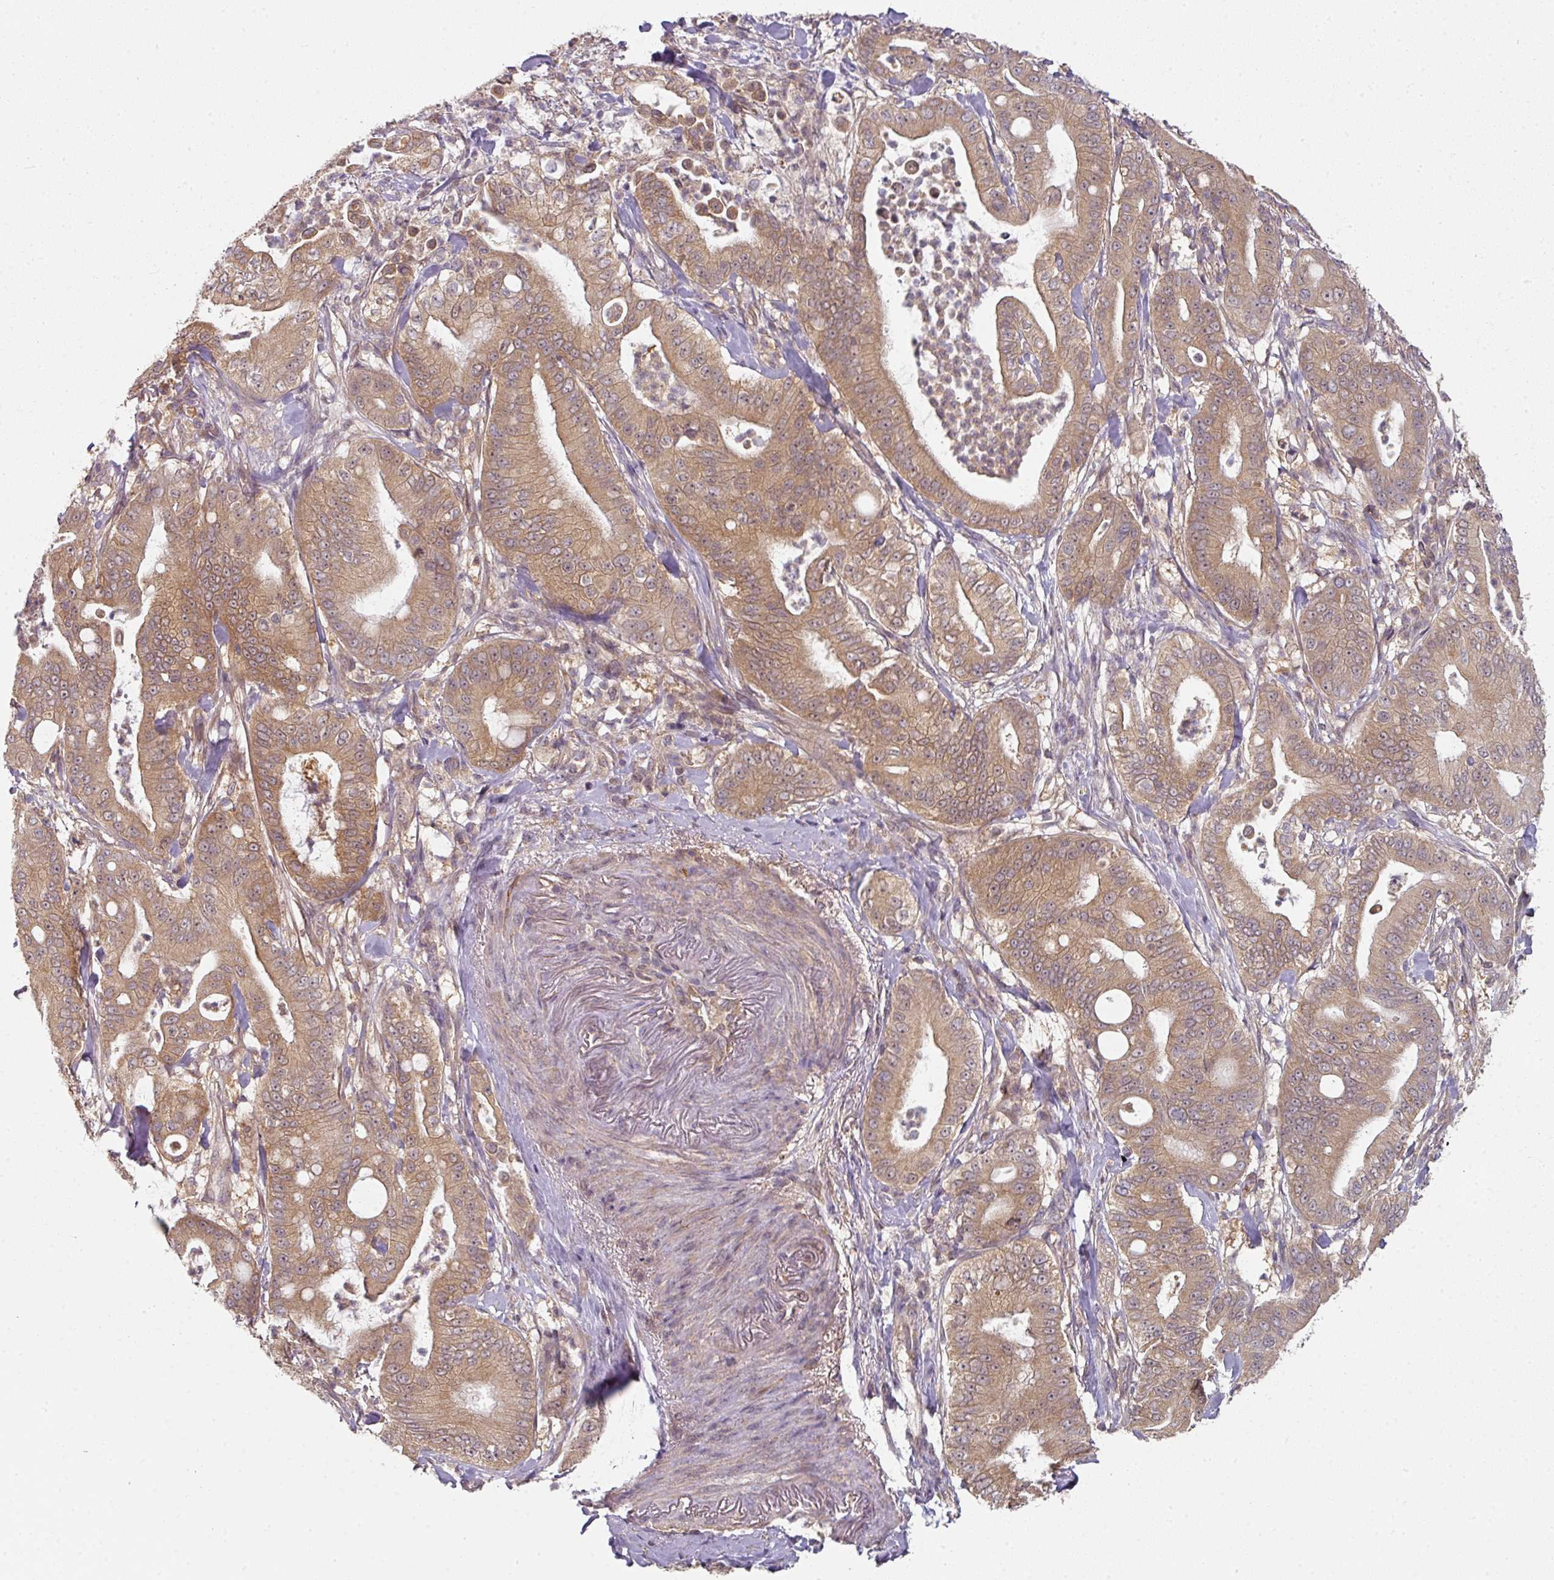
{"staining": {"intensity": "moderate", "quantity": ">75%", "location": "cytoplasmic/membranous"}, "tissue": "pancreatic cancer", "cell_type": "Tumor cells", "image_type": "cancer", "snomed": [{"axis": "morphology", "description": "Adenocarcinoma, NOS"}, {"axis": "topography", "description": "Pancreas"}], "caption": "Immunohistochemical staining of human pancreatic adenocarcinoma shows medium levels of moderate cytoplasmic/membranous protein positivity in approximately >75% of tumor cells.", "gene": "MAP2K2", "patient": {"sex": "male", "age": 71}}